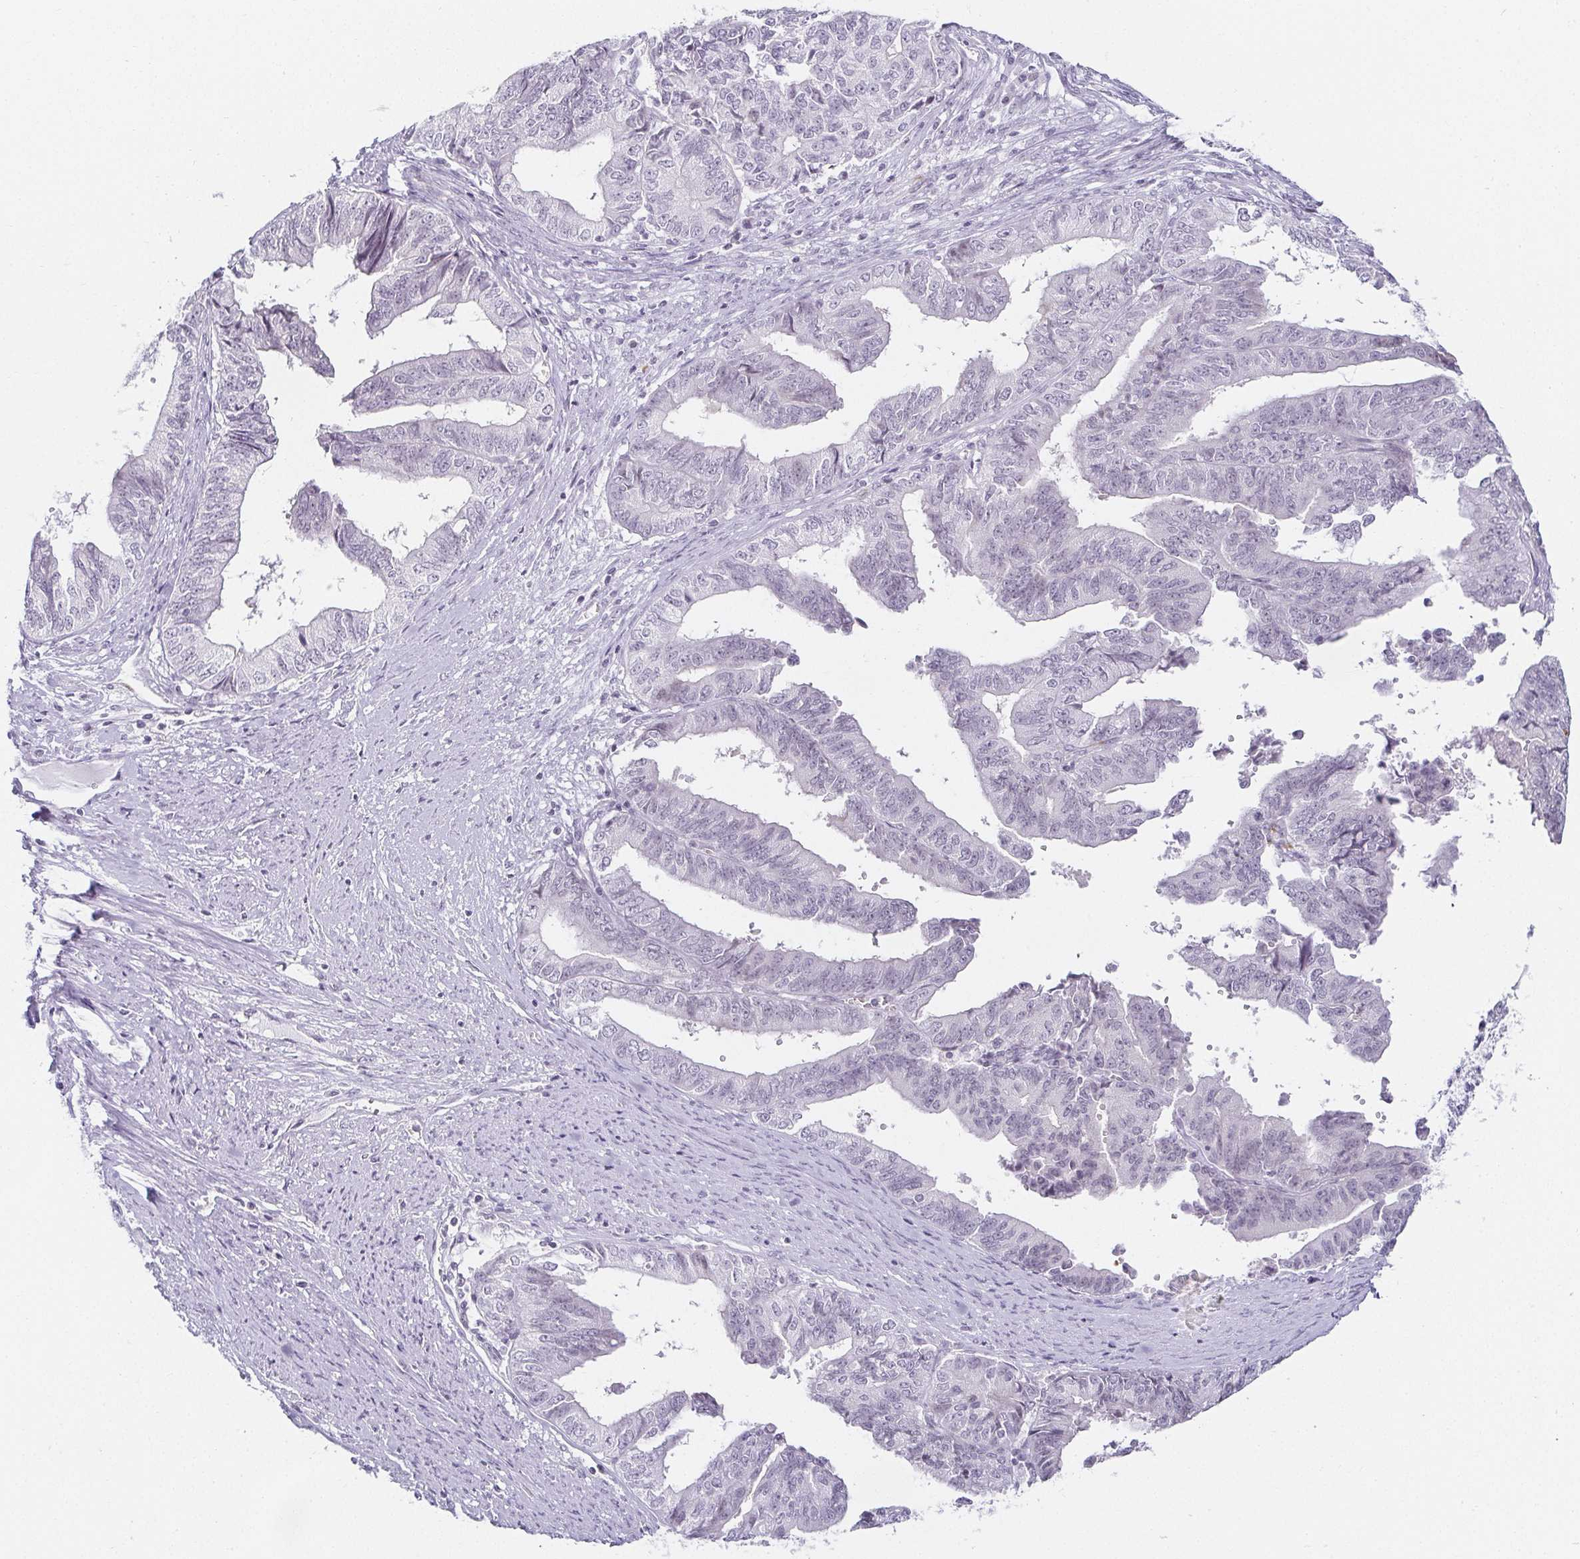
{"staining": {"intensity": "negative", "quantity": "none", "location": "none"}, "tissue": "endometrial cancer", "cell_type": "Tumor cells", "image_type": "cancer", "snomed": [{"axis": "morphology", "description": "Adenocarcinoma, NOS"}, {"axis": "topography", "description": "Endometrium"}], "caption": "High magnification brightfield microscopy of endometrial cancer (adenocarcinoma) stained with DAB (3,3'-diaminobenzidine) (brown) and counterstained with hematoxylin (blue): tumor cells show no significant positivity. The staining was performed using DAB (3,3'-diaminobenzidine) to visualize the protein expression in brown, while the nuclei were stained in blue with hematoxylin (Magnification: 20x).", "gene": "ACAN", "patient": {"sex": "female", "age": 65}}